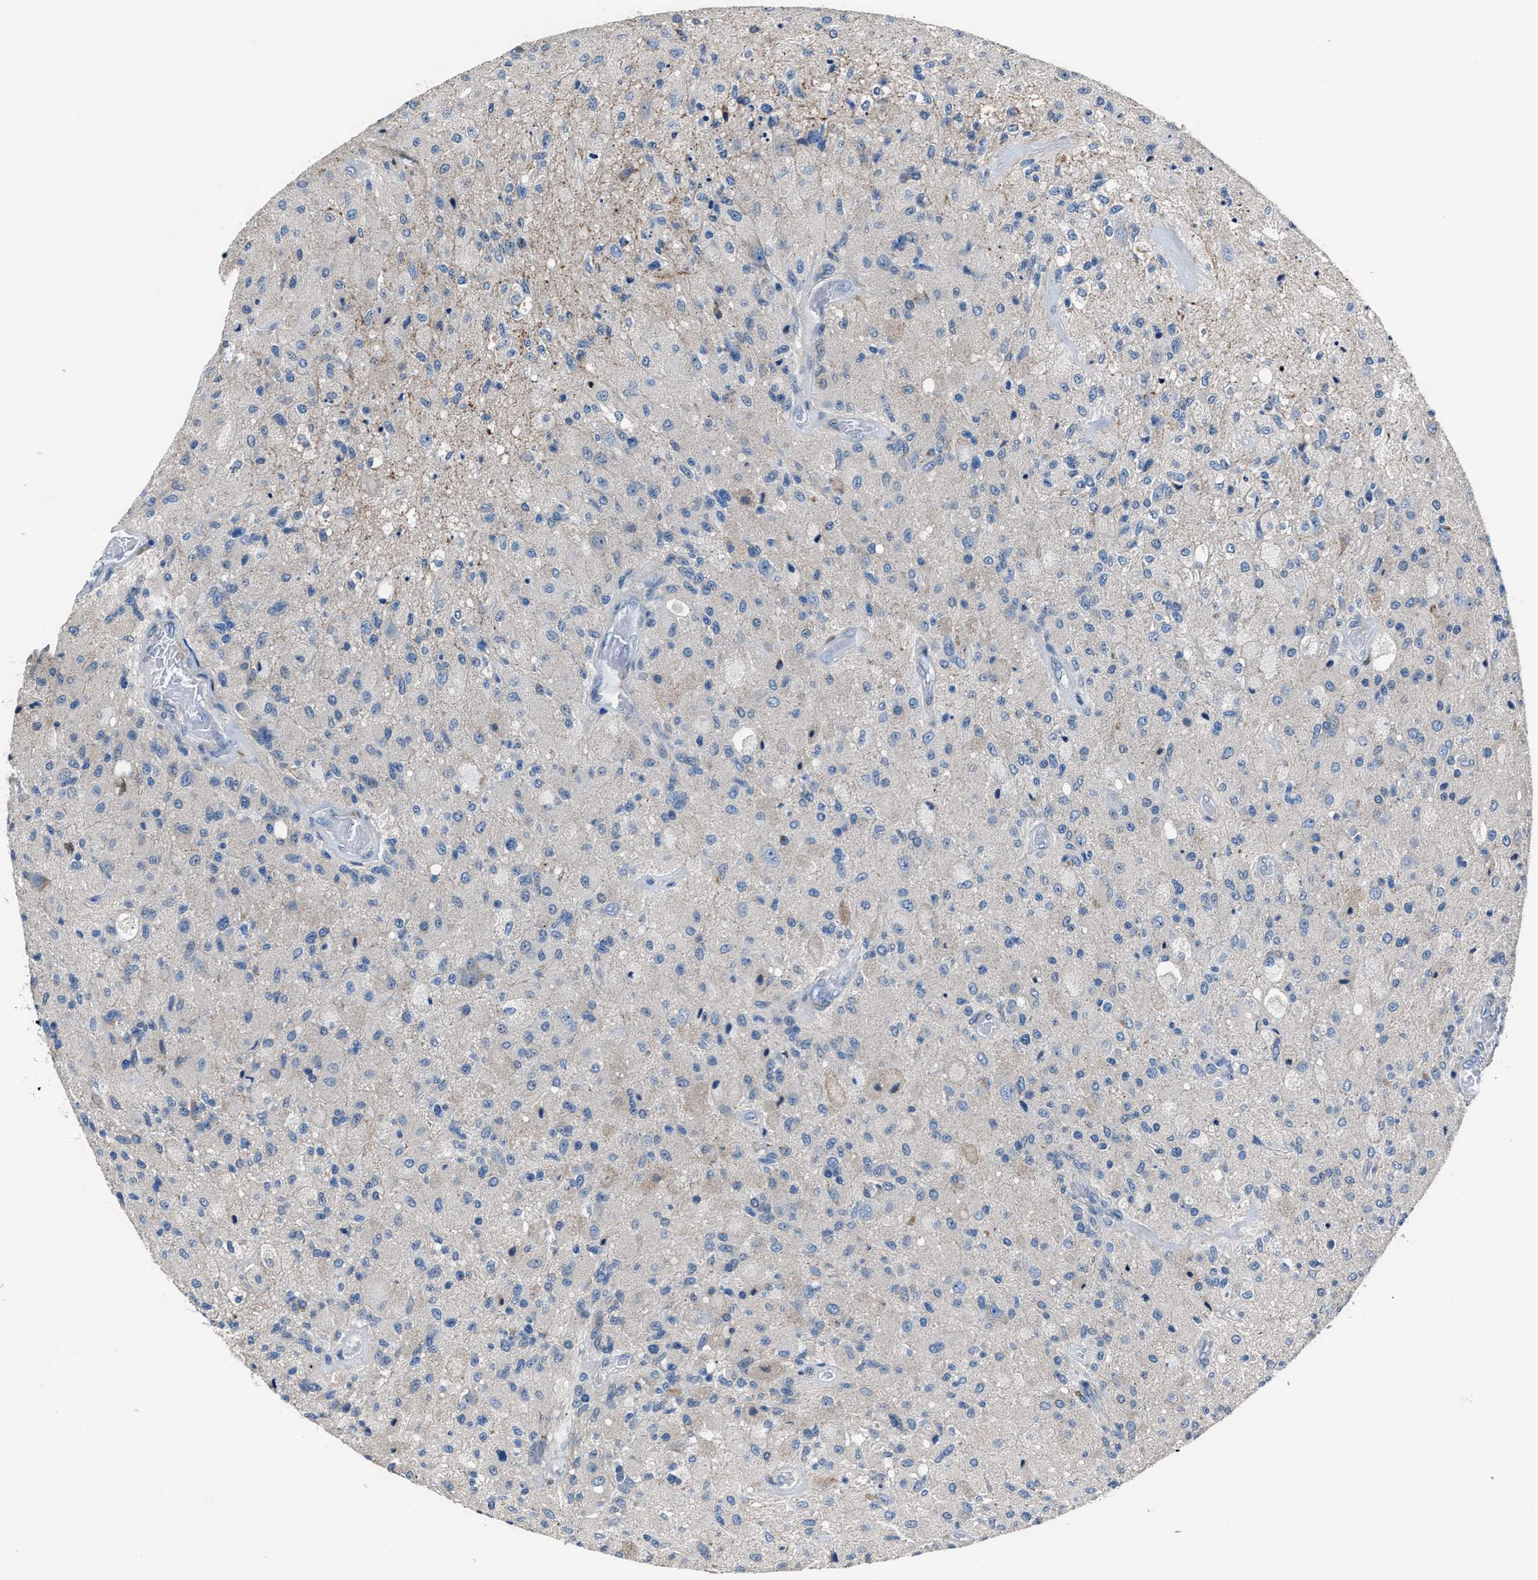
{"staining": {"intensity": "negative", "quantity": "none", "location": "none"}, "tissue": "glioma", "cell_type": "Tumor cells", "image_type": "cancer", "snomed": [{"axis": "morphology", "description": "Normal tissue, NOS"}, {"axis": "morphology", "description": "Glioma, malignant, High grade"}, {"axis": "topography", "description": "Cerebral cortex"}], "caption": "Human malignant glioma (high-grade) stained for a protein using immunohistochemistry demonstrates no positivity in tumor cells.", "gene": "DNAJC24", "patient": {"sex": "male", "age": 77}}